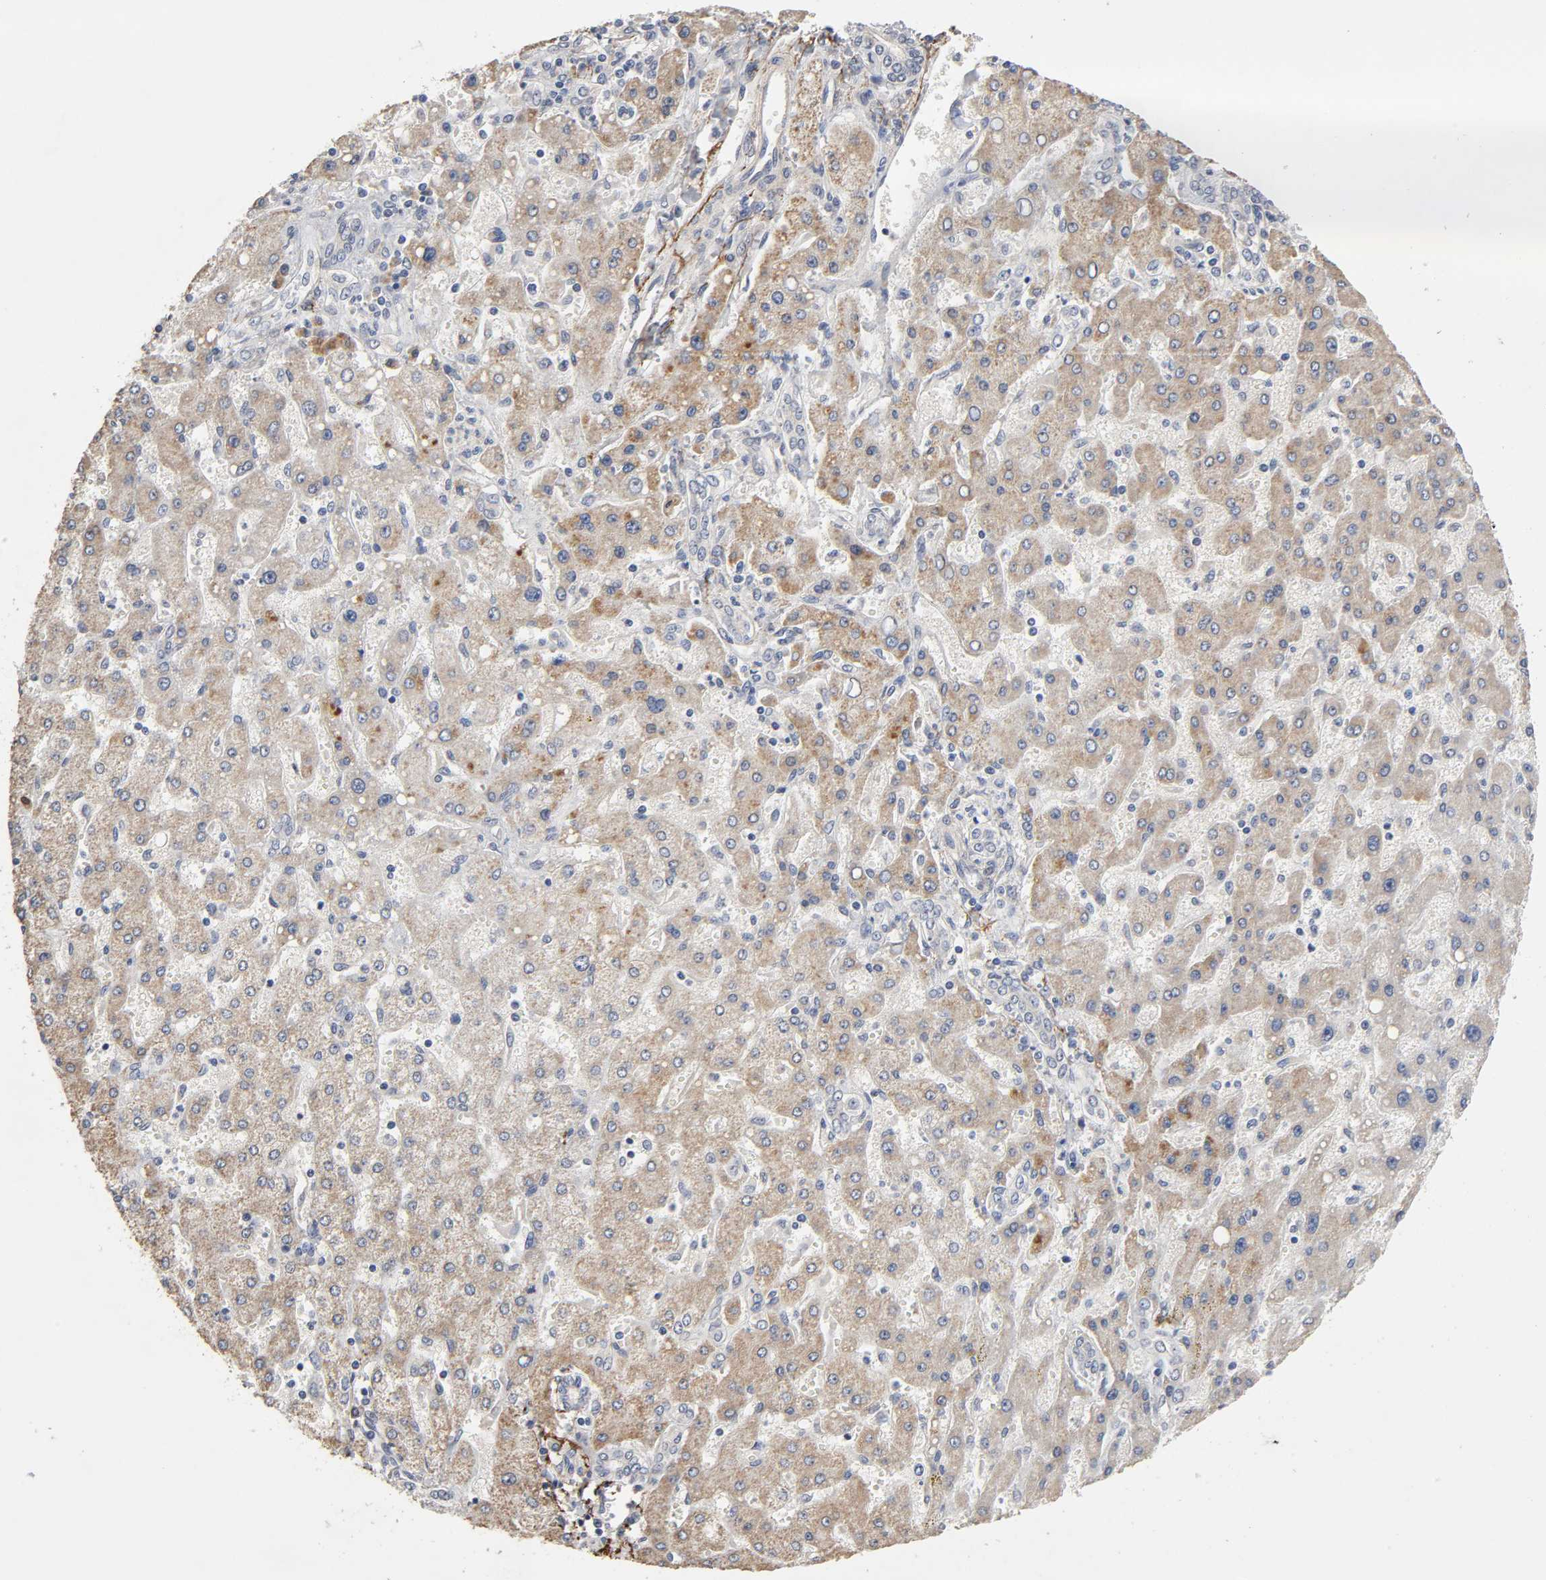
{"staining": {"intensity": "weak", "quantity": "25%-75%", "location": "cytoplasmic/membranous"}, "tissue": "liver cancer", "cell_type": "Tumor cells", "image_type": "cancer", "snomed": [{"axis": "morphology", "description": "Carcinoma, Hepatocellular, NOS"}, {"axis": "topography", "description": "Liver"}], "caption": "A photomicrograph of human liver cancer (hepatocellular carcinoma) stained for a protein displays weak cytoplasmic/membranous brown staining in tumor cells.", "gene": "HDLBP", "patient": {"sex": "female", "age": 53}}